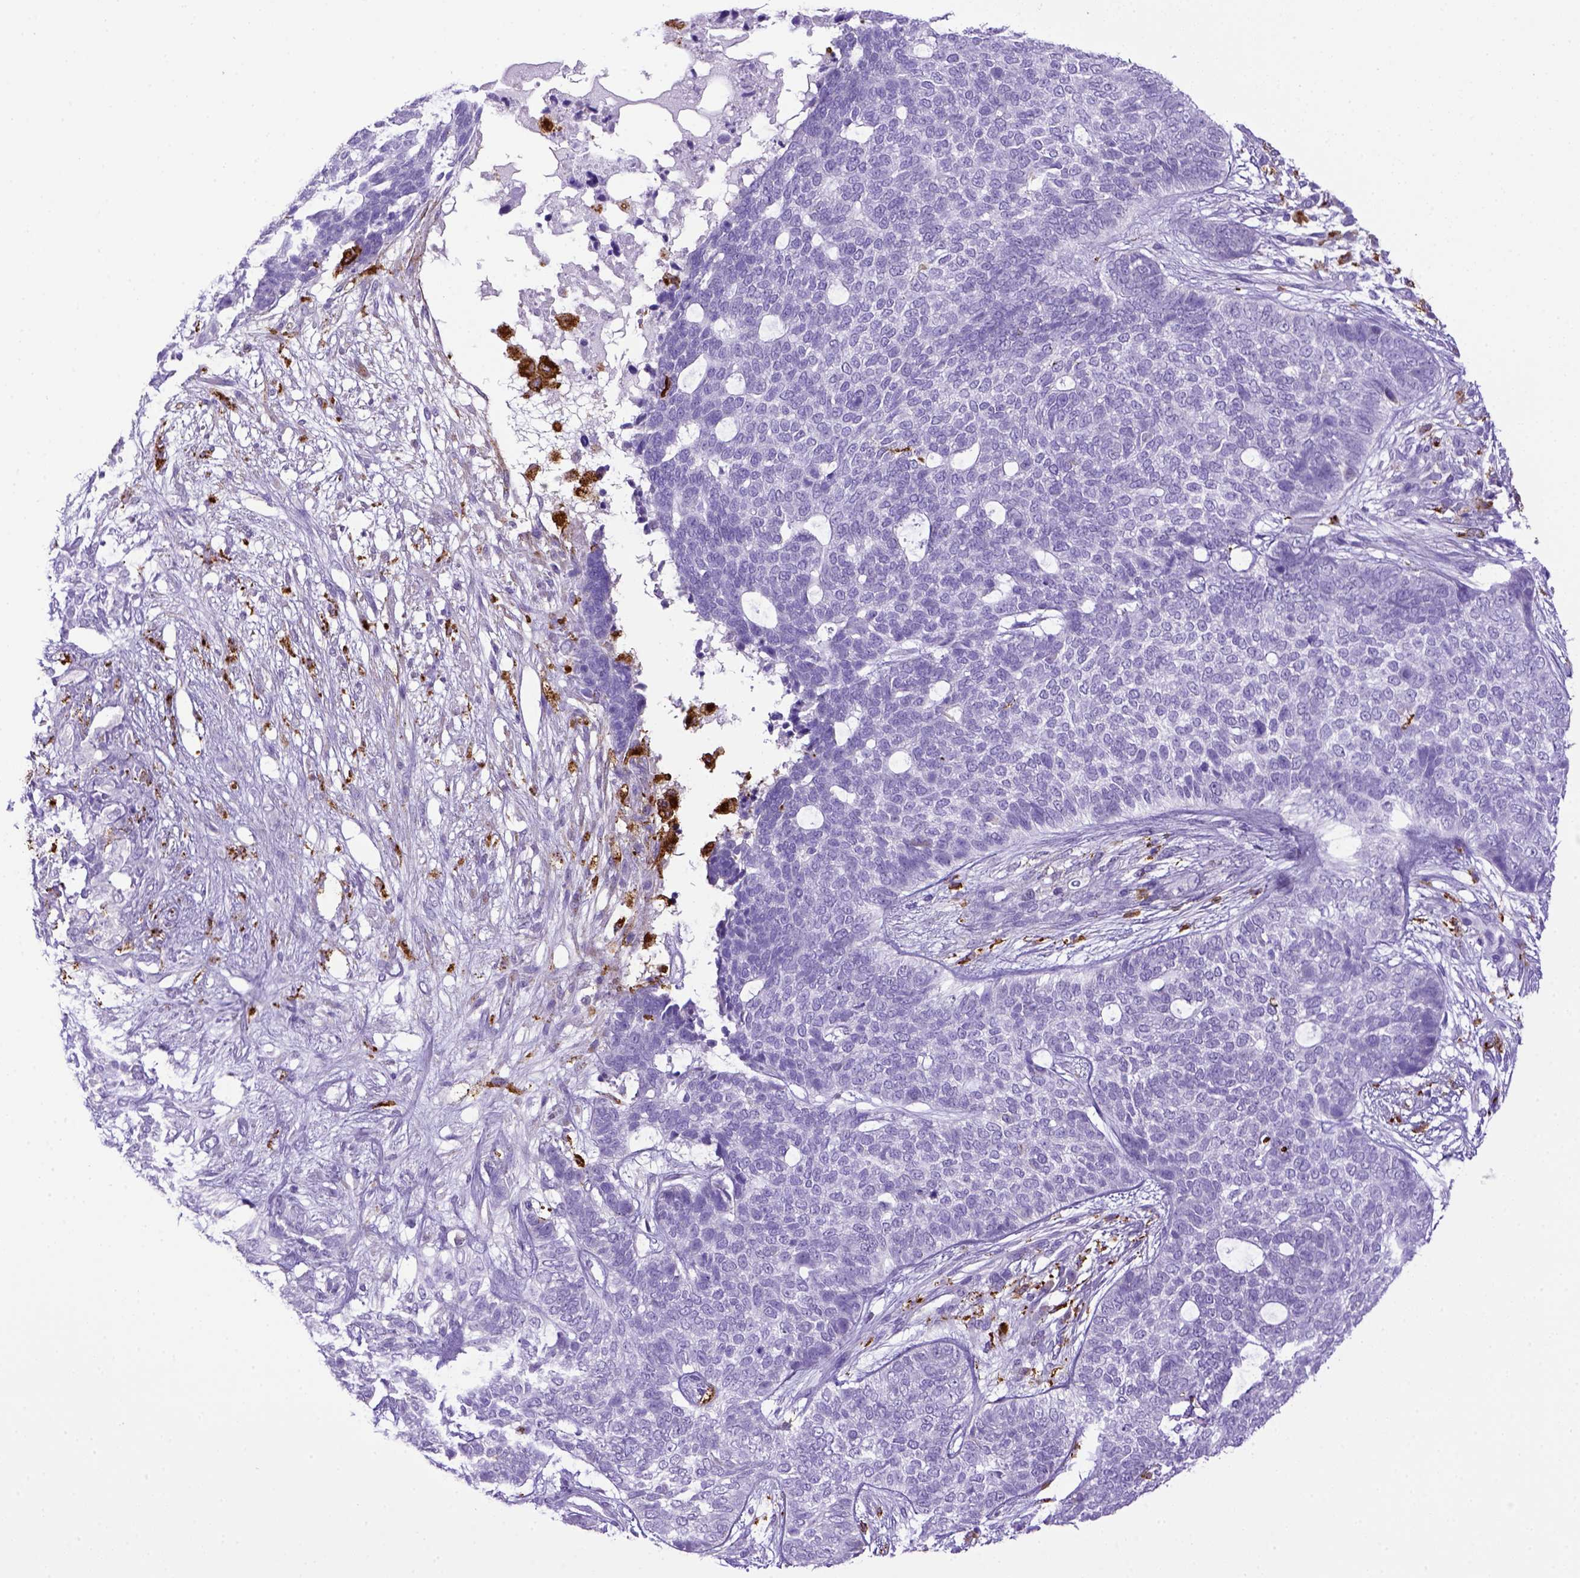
{"staining": {"intensity": "negative", "quantity": "none", "location": "none"}, "tissue": "skin cancer", "cell_type": "Tumor cells", "image_type": "cancer", "snomed": [{"axis": "morphology", "description": "Basal cell carcinoma"}, {"axis": "topography", "description": "Skin"}], "caption": "Photomicrograph shows no protein positivity in tumor cells of skin cancer tissue. (DAB (3,3'-diaminobenzidine) immunohistochemistry, high magnification).", "gene": "CD68", "patient": {"sex": "female", "age": 69}}